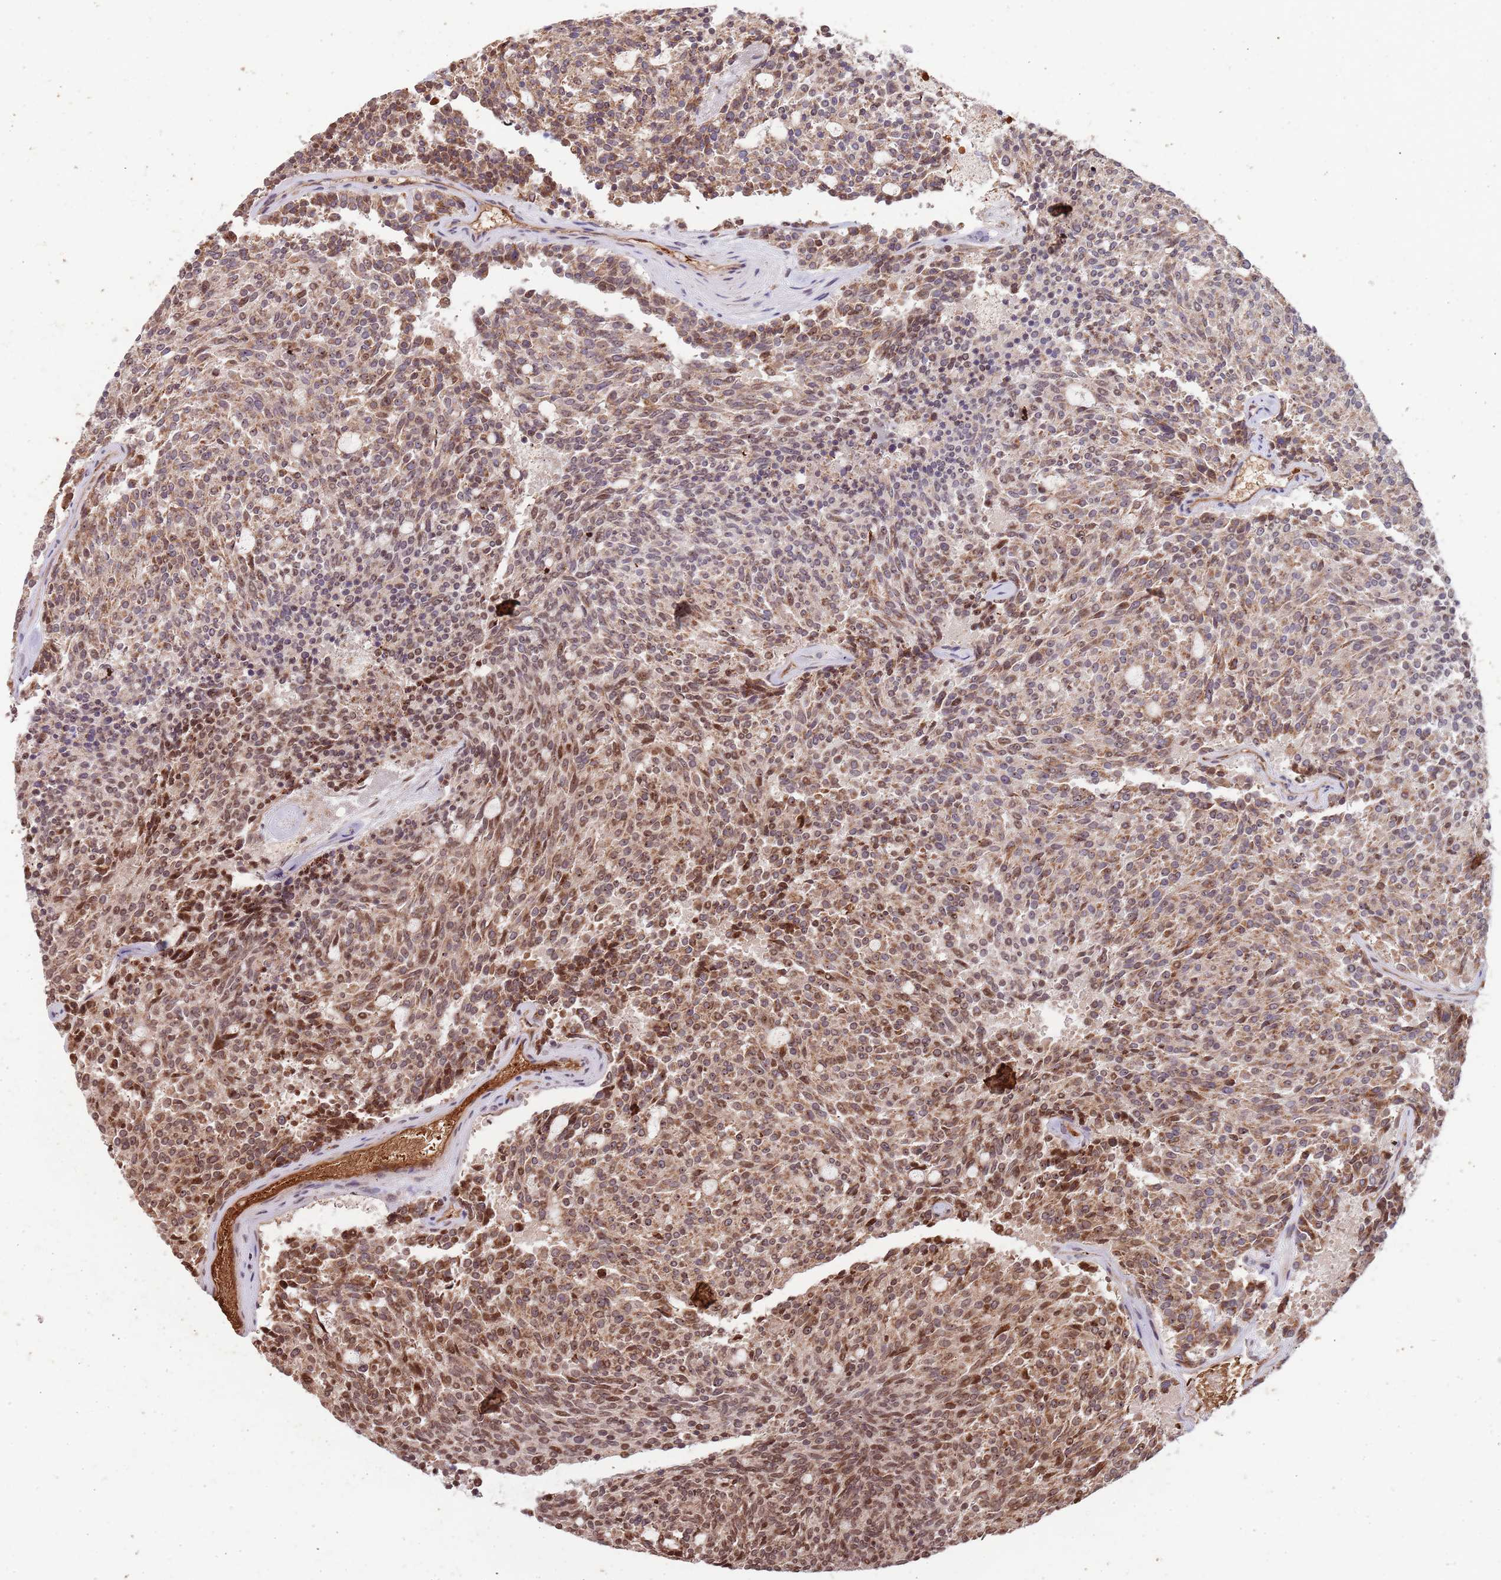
{"staining": {"intensity": "moderate", "quantity": ">75%", "location": "cytoplasmic/membranous,nuclear"}, "tissue": "carcinoid", "cell_type": "Tumor cells", "image_type": "cancer", "snomed": [{"axis": "morphology", "description": "Carcinoid, malignant, NOS"}, {"axis": "topography", "description": "Pancreas"}], "caption": "Carcinoid stained with a brown dye displays moderate cytoplasmic/membranous and nuclear positive positivity in approximately >75% of tumor cells.", "gene": "DCHS1", "patient": {"sex": "female", "age": 54}}